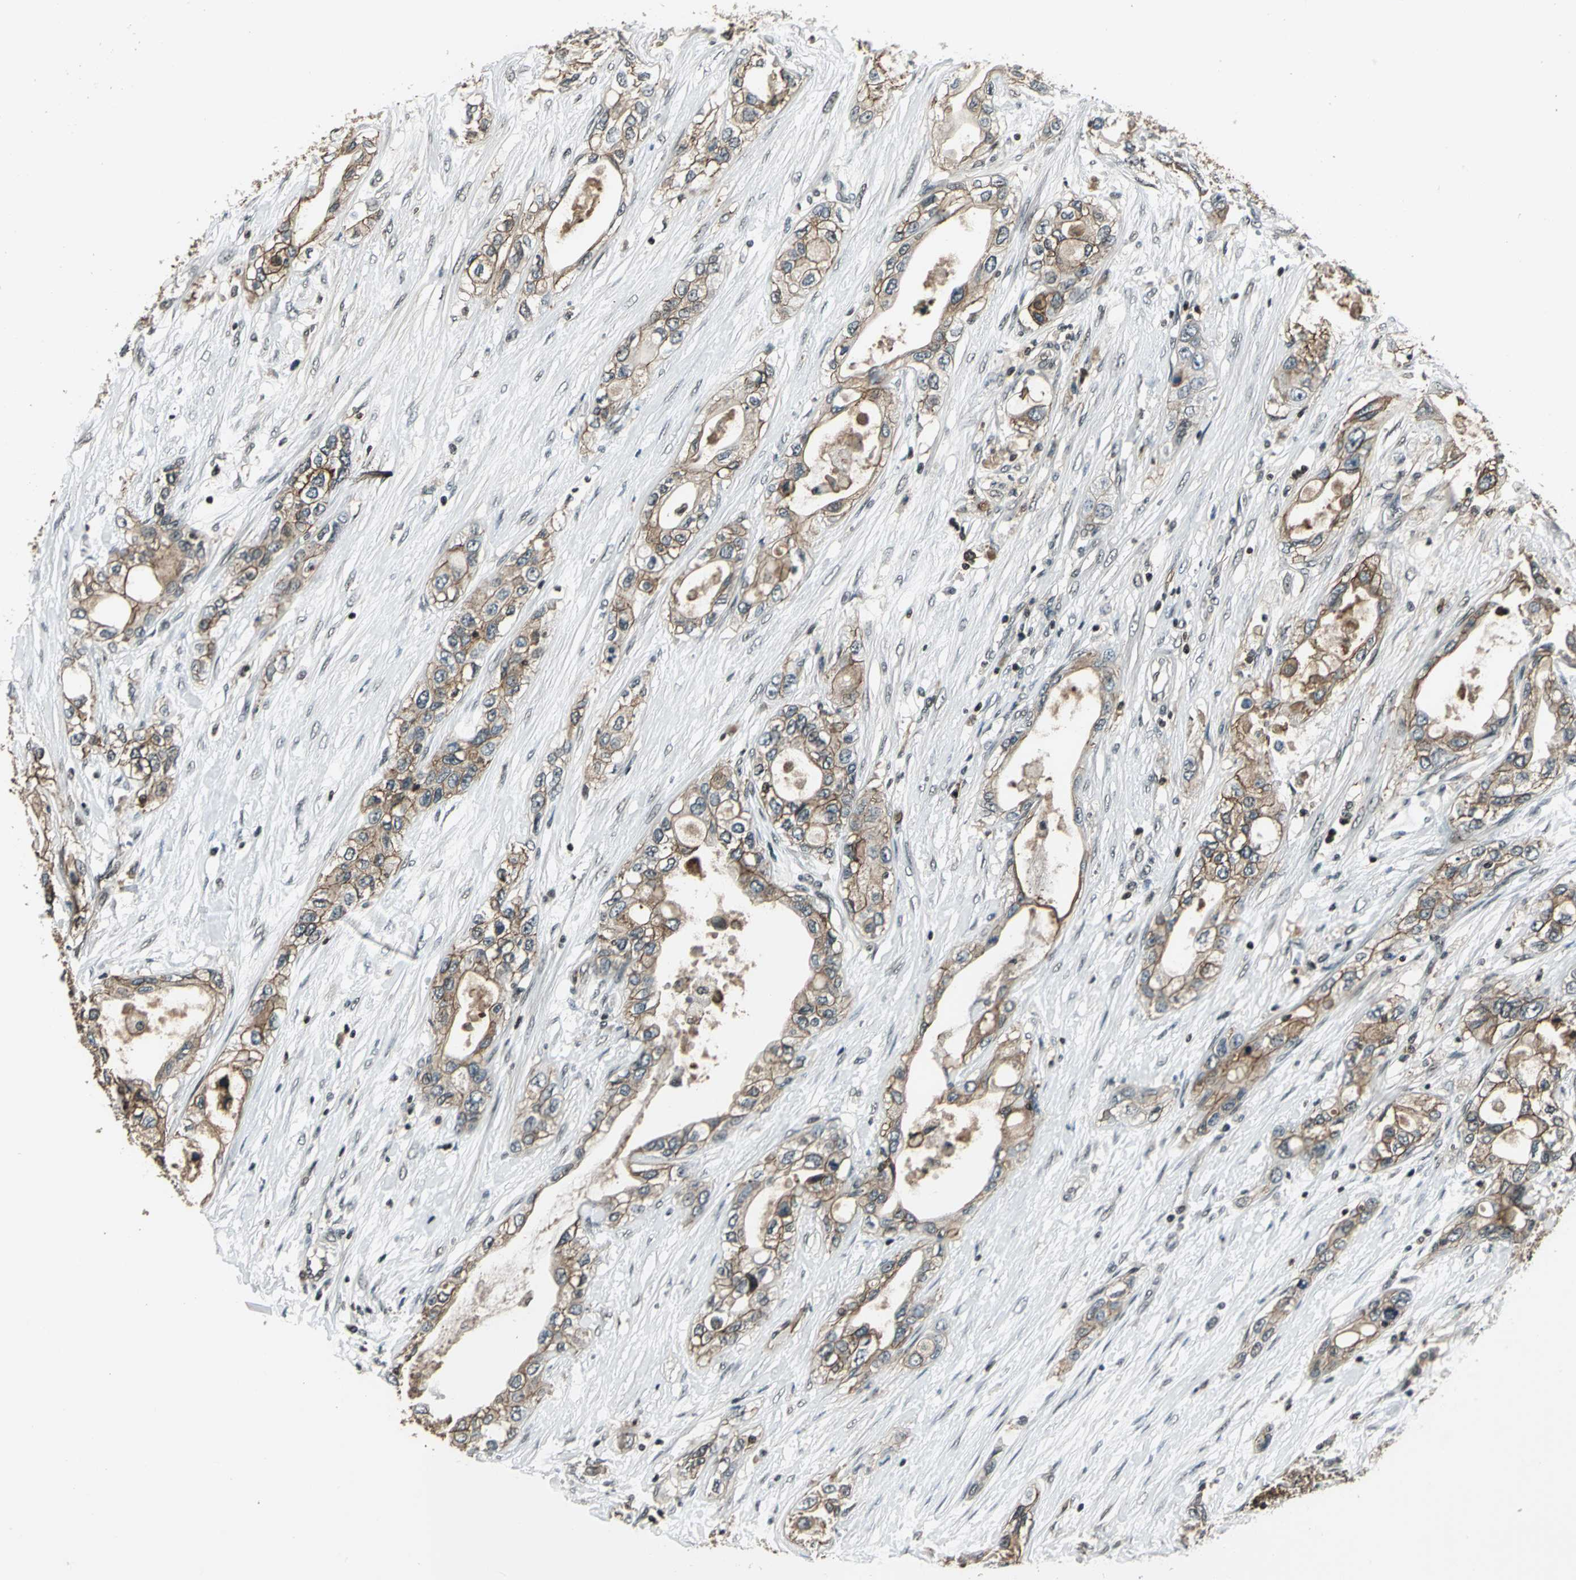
{"staining": {"intensity": "moderate", "quantity": ">75%", "location": "cytoplasmic/membranous"}, "tissue": "pancreatic cancer", "cell_type": "Tumor cells", "image_type": "cancer", "snomed": [{"axis": "morphology", "description": "Adenocarcinoma, NOS"}, {"axis": "topography", "description": "Pancreas"}], "caption": "Immunohistochemistry (IHC) micrograph of neoplastic tissue: pancreatic cancer stained using immunohistochemistry exhibits medium levels of moderate protein expression localized specifically in the cytoplasmic/membranous of tumor cells, appearing as a cytoplasmic/membranous brown color.", "gene": "NR2C2", "patient": {"sex": "female", "age": 70}}